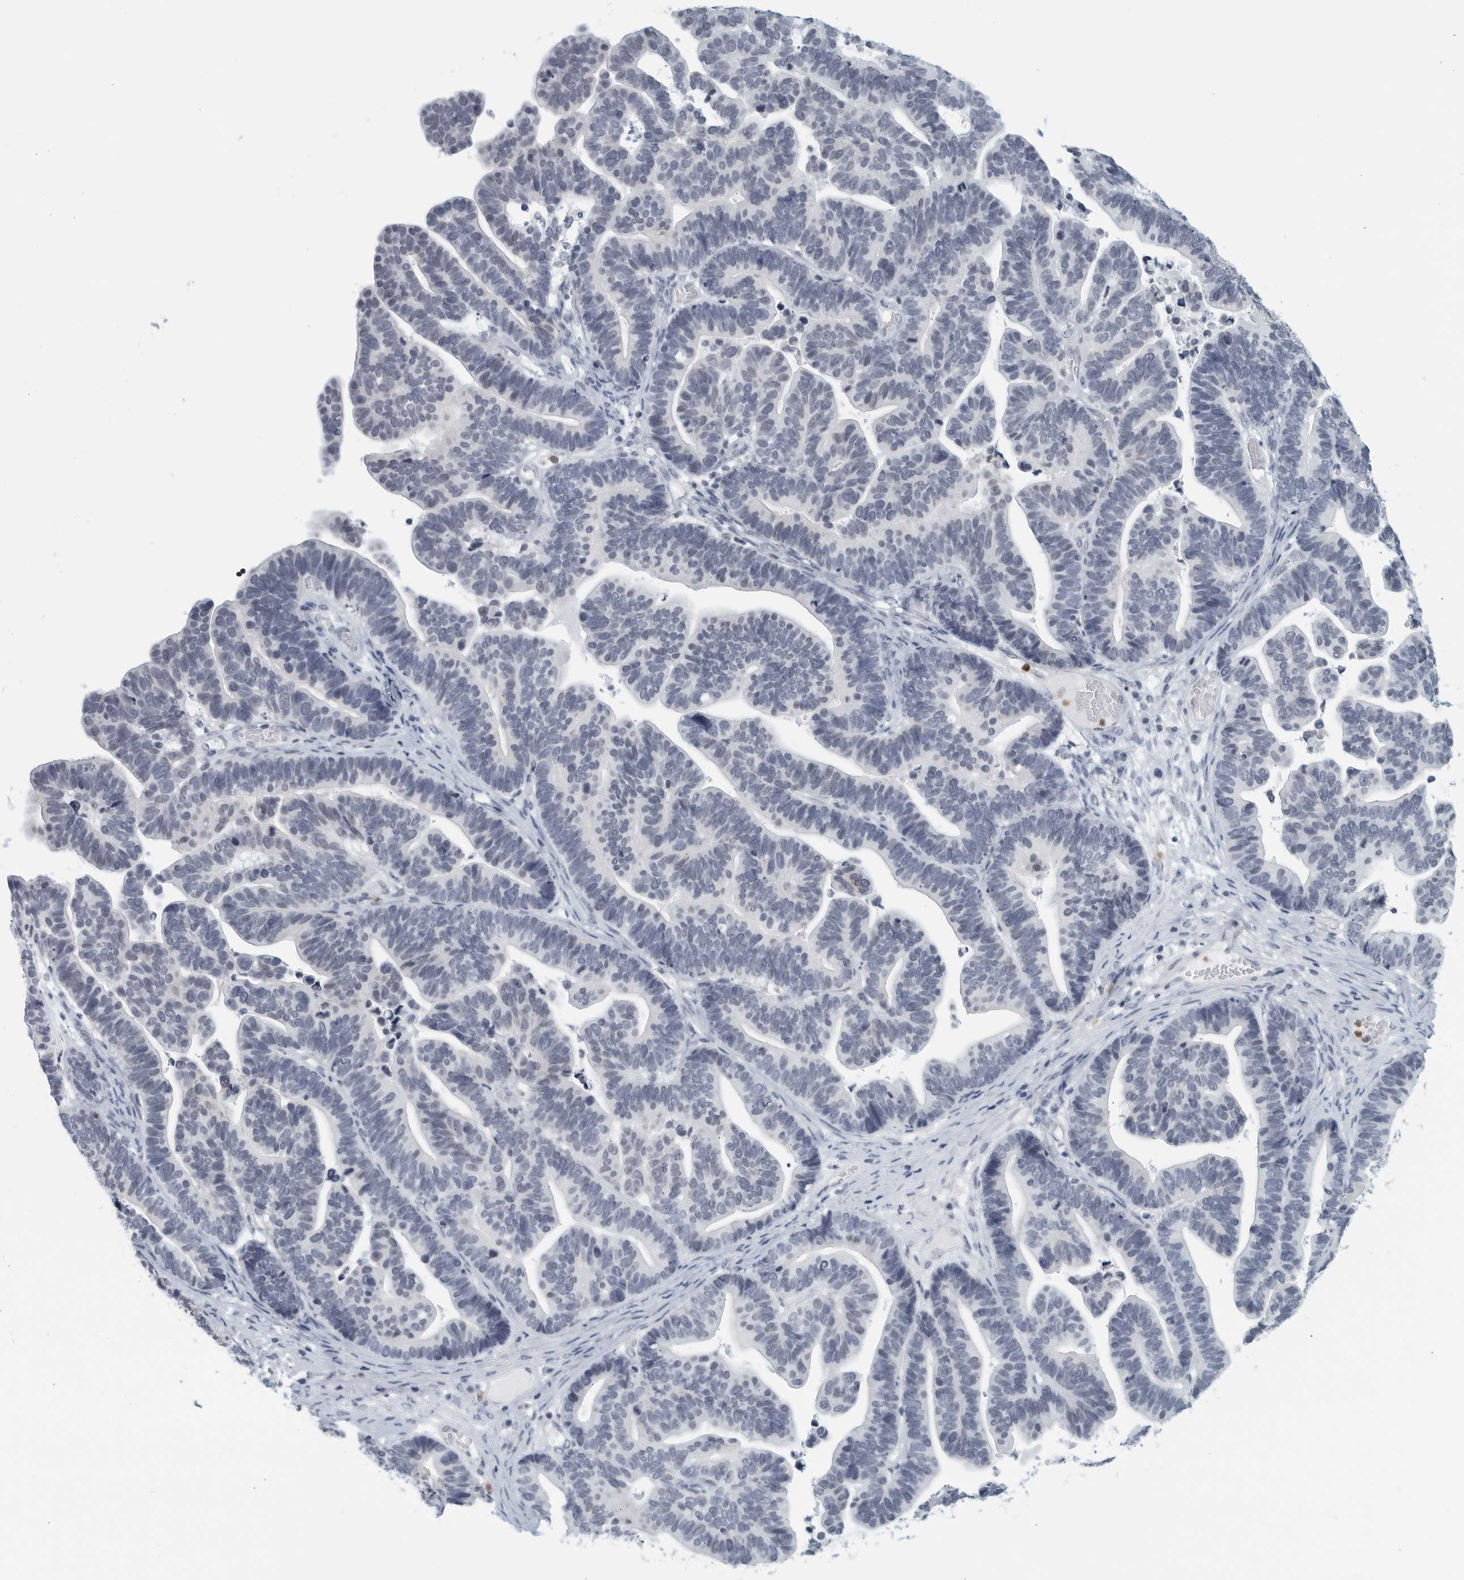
{"staining": {"intensity": "negative", "quantity": "none", "location": "none"}, "tissue": "ovarian cancer", "cell_type": "Tumor cells", "image_type": "cancer", "snomed": [{"axis": "morphology", "description": "Cystadenocarcinoma, serous, NOS"}, {"axis": "topography", "description": "Ovary"}], "caption": "The image reveals no staining of tumor cells in ovarian cancer.", "gene": "KLK7", "patient": {"sex": "female", "age": 56}}